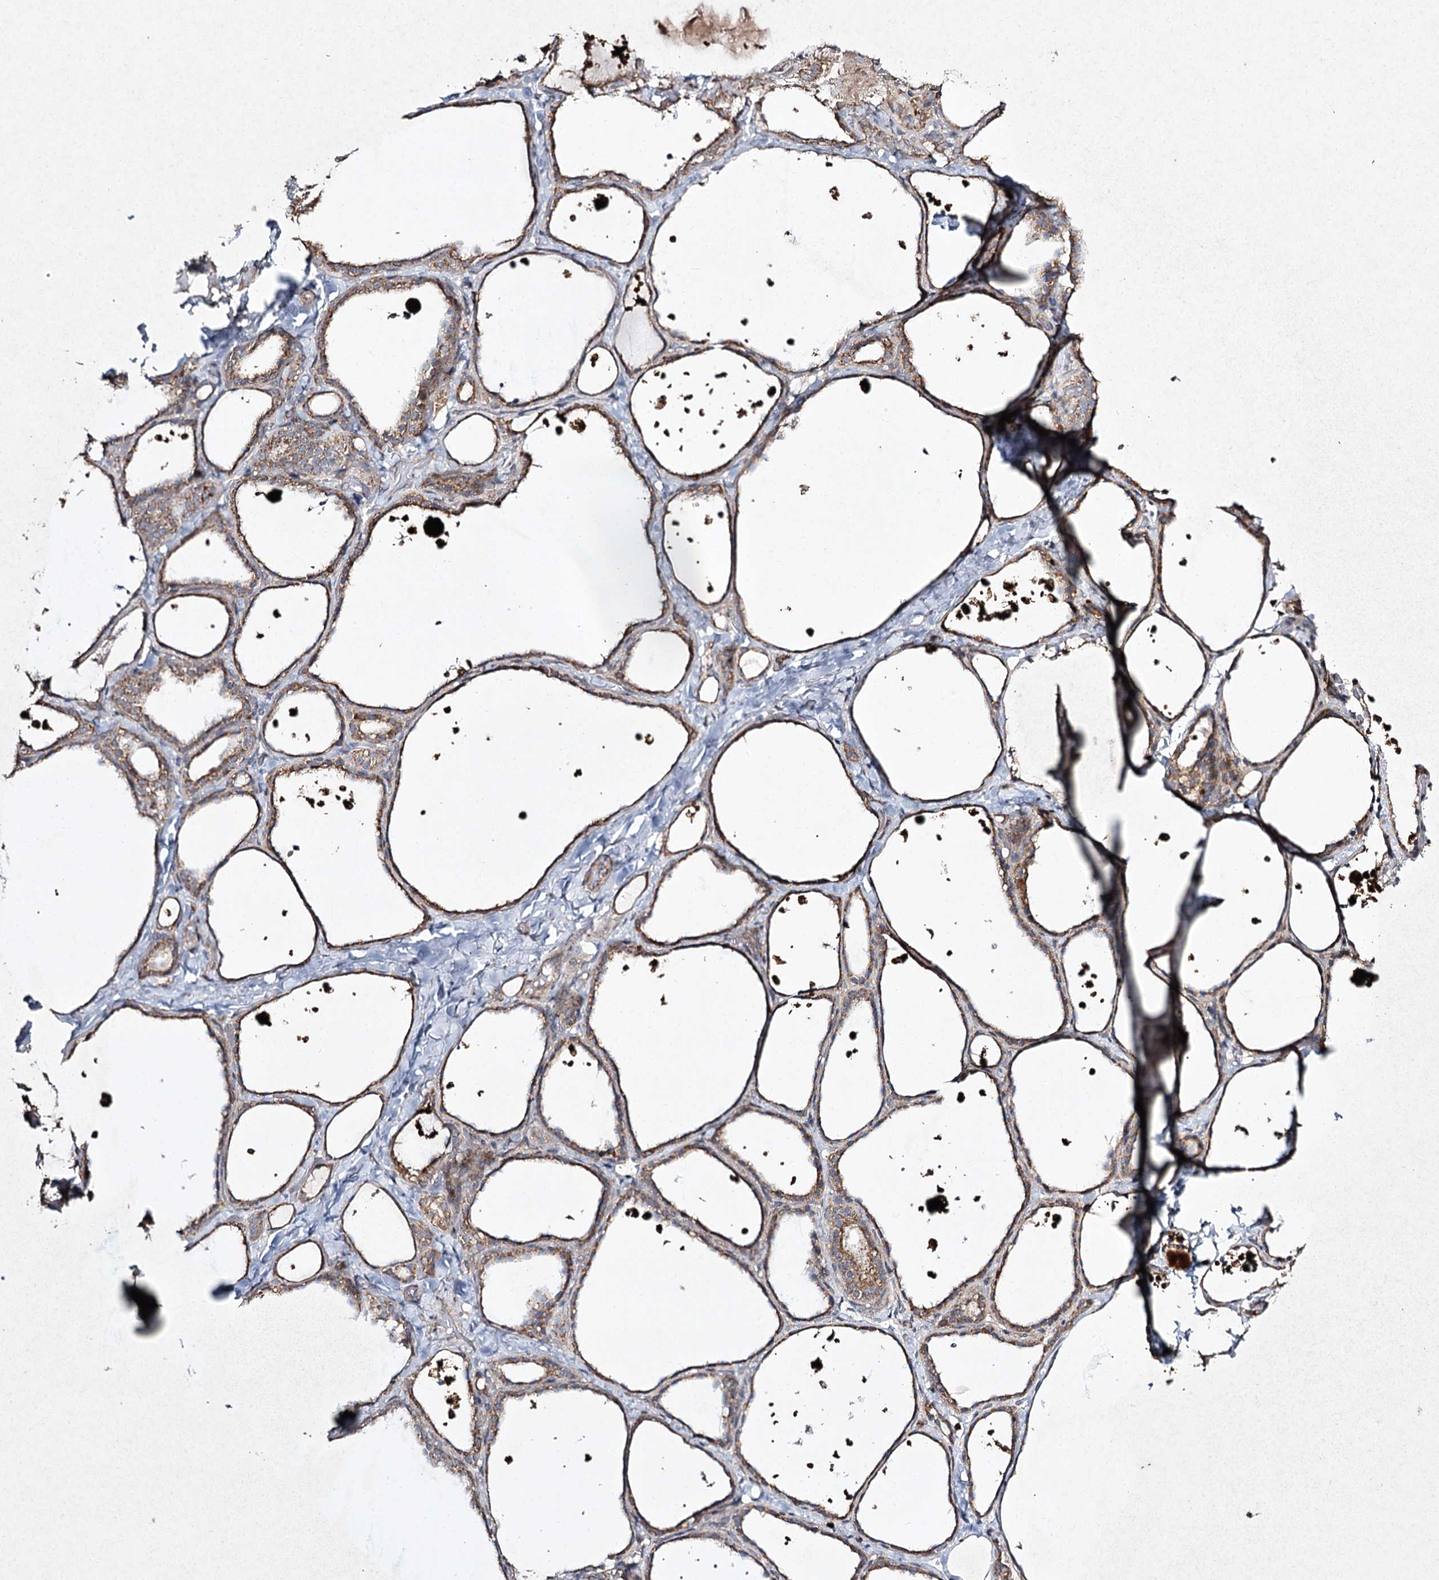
{"staining": {"intensity": "moderate", "quantity": ">75%", "location": "cytoplasmic/membranous"}, "tissue": "thyroid gland", "cell_type": "Glandular cells", "image_type": "normal", "snomed": [{"axis": "morphology", "description": "Normal tissue, NOS"}, {"axis": "topography", "description": "Thyroid gland"}], "caption": "The immunohistochemical stain labels moderate cytoplasmic/membranous staining in glandular cells of benign thyroid gland.", "gene": "FANCL", "patient": {"sex": "female", "age": 44}}